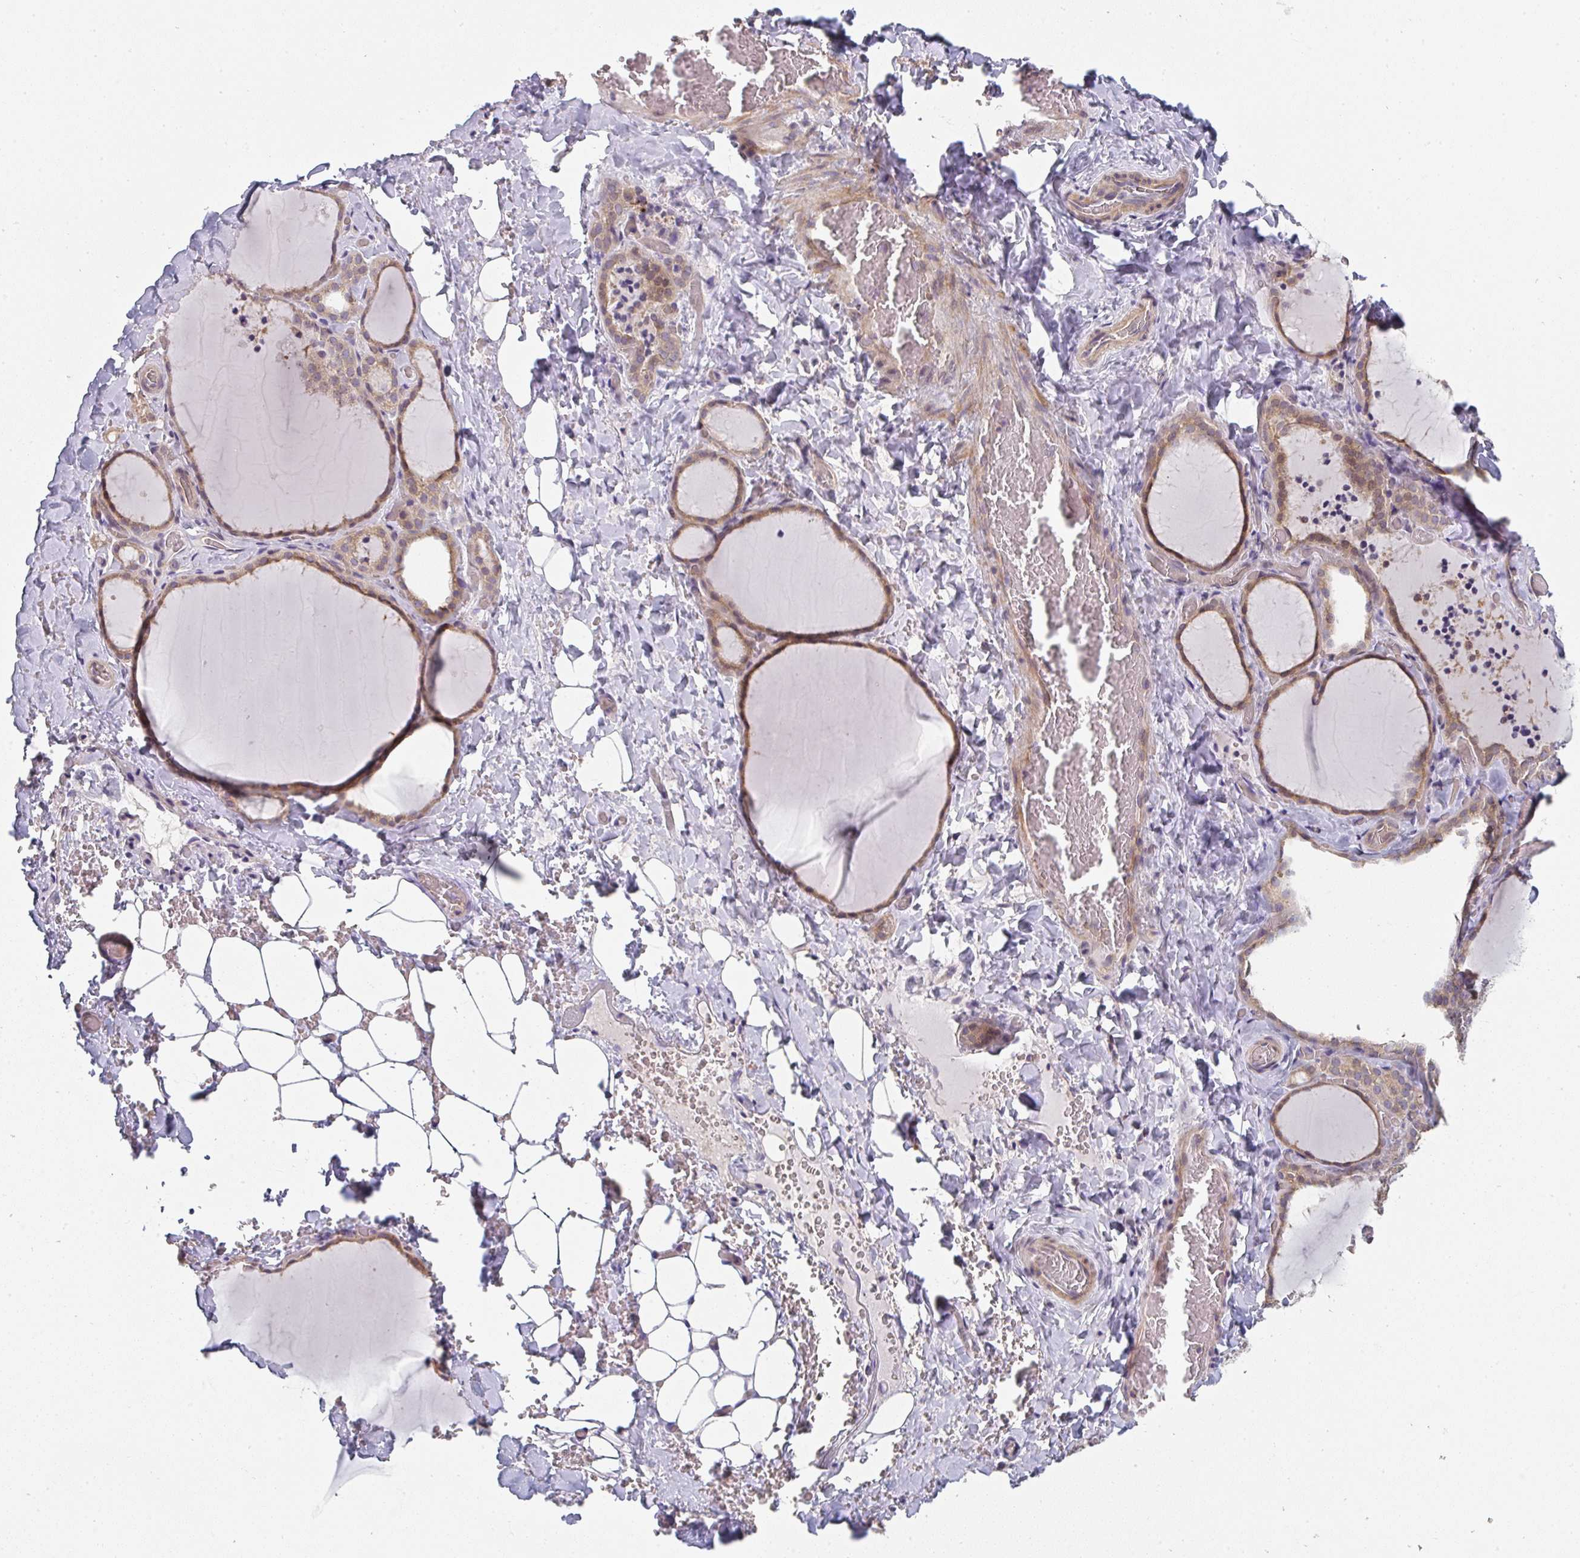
{"staining": {"intensity": "moderate", "quantity": ">75%", "location": "cytoplasmic/membranous,nuclear"}, "tissue": "thyroid gland", "cell_type": "Glandular cells", "image_type": "normal", "snomed": [{"axis": "morphology", "description": "Normal tissue, NOS"}, {"axis": "topography", "description": "Thyroid gland"}], "caption": "Immunohistochemical staining of unremarkable human thyroid gland demonstrates moderate cytoplasmic/membranous,nuclear protein expression in approximately >75% of glandular cells.", "gene": "RANGRF", "patient": {"sex": "female", "age": 22}}